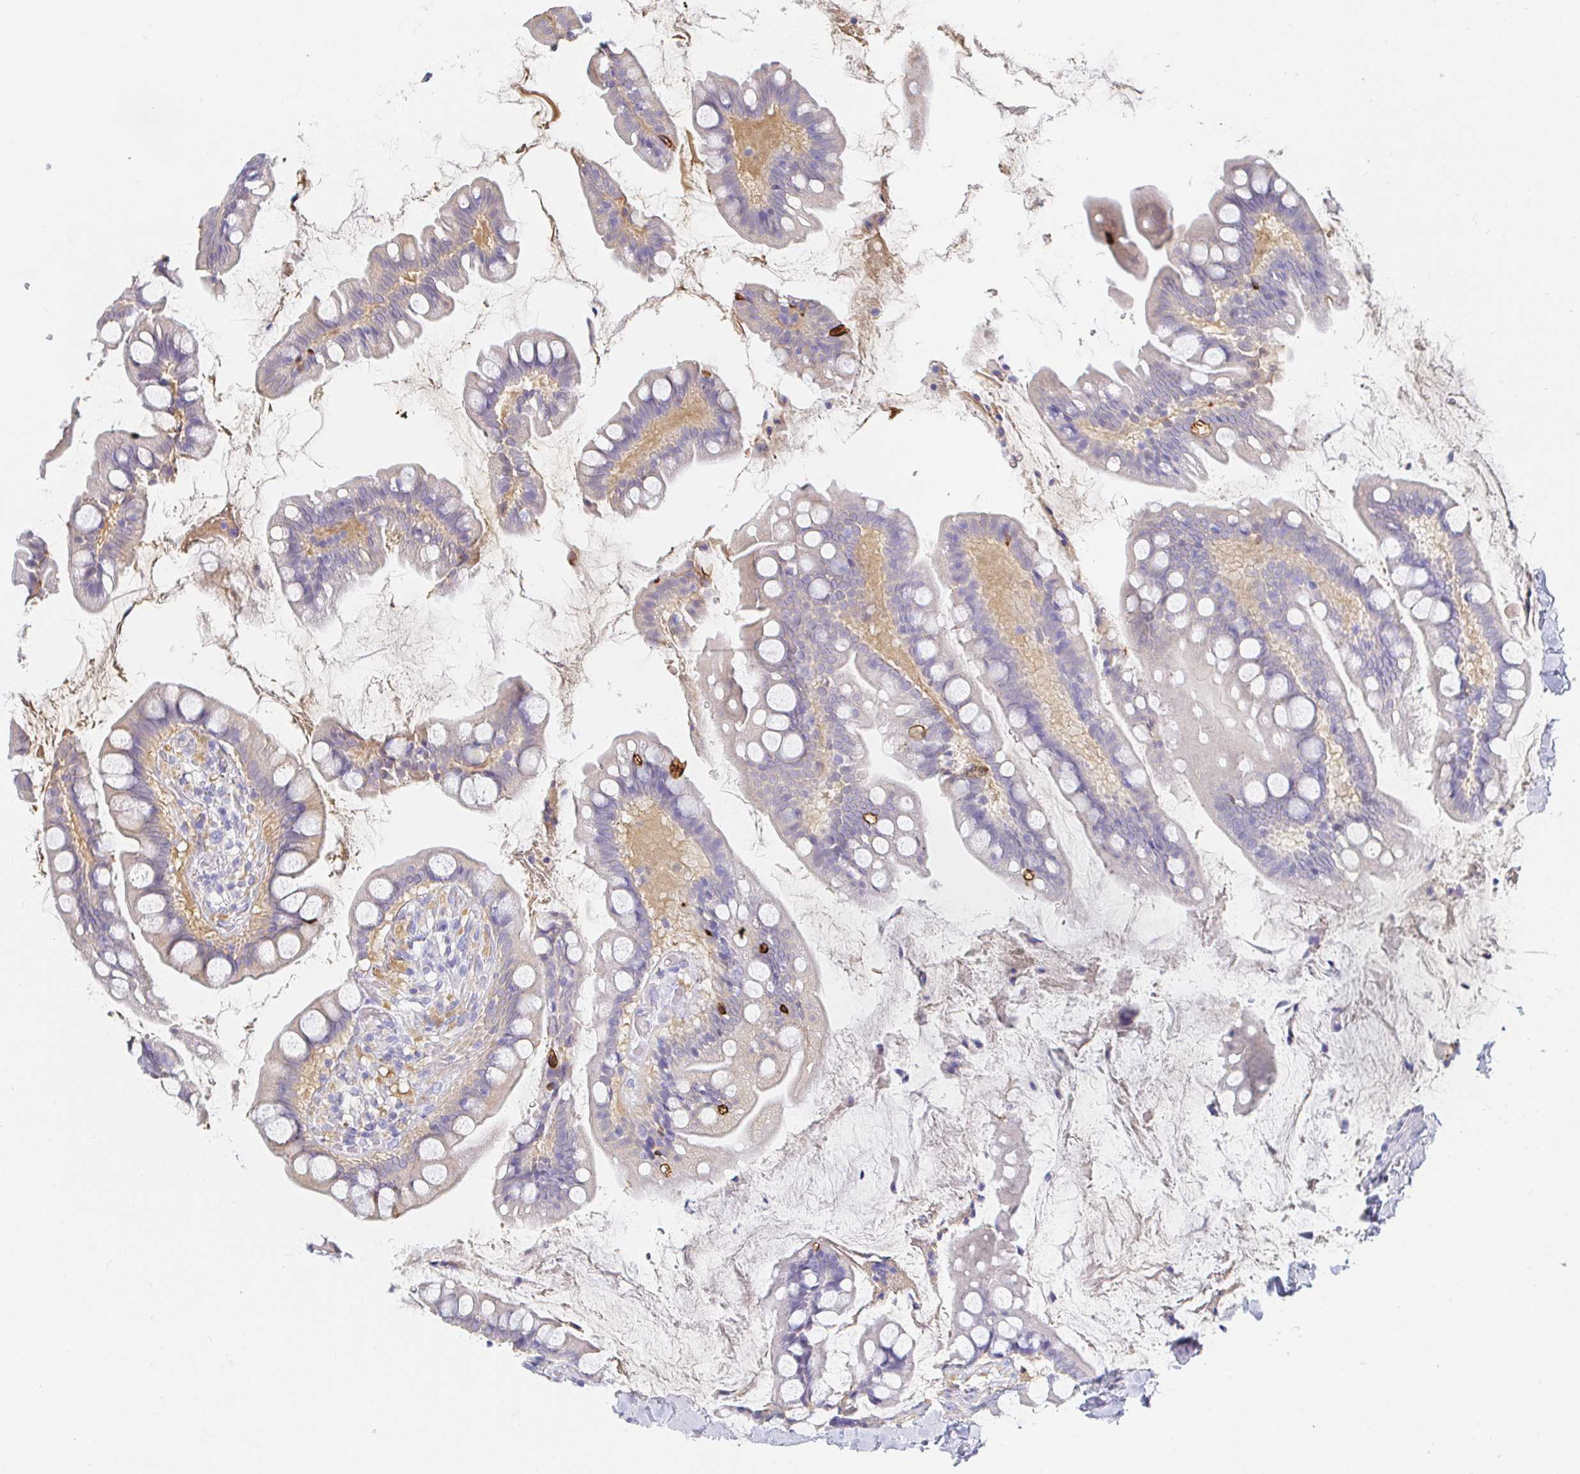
{"staining": {"intensity": "negative", "quantity": "none", "location": "none"}, "tissue": "small intestine", "cell_type": "Glandular cells", "image_type": "normal", "snomed": [{"axis": "morphology", "description": "Normal tissue, NOS"}, {"axis": "topography", "description": "Small intestine"}], "caption": "This is an immunohistochemistry (IHC) histopathology image of unremarkable human small intestine. There is no expression in glandular cells.", "gene": "PDE6B", "patient": {"sex": "male", "age": 70}}